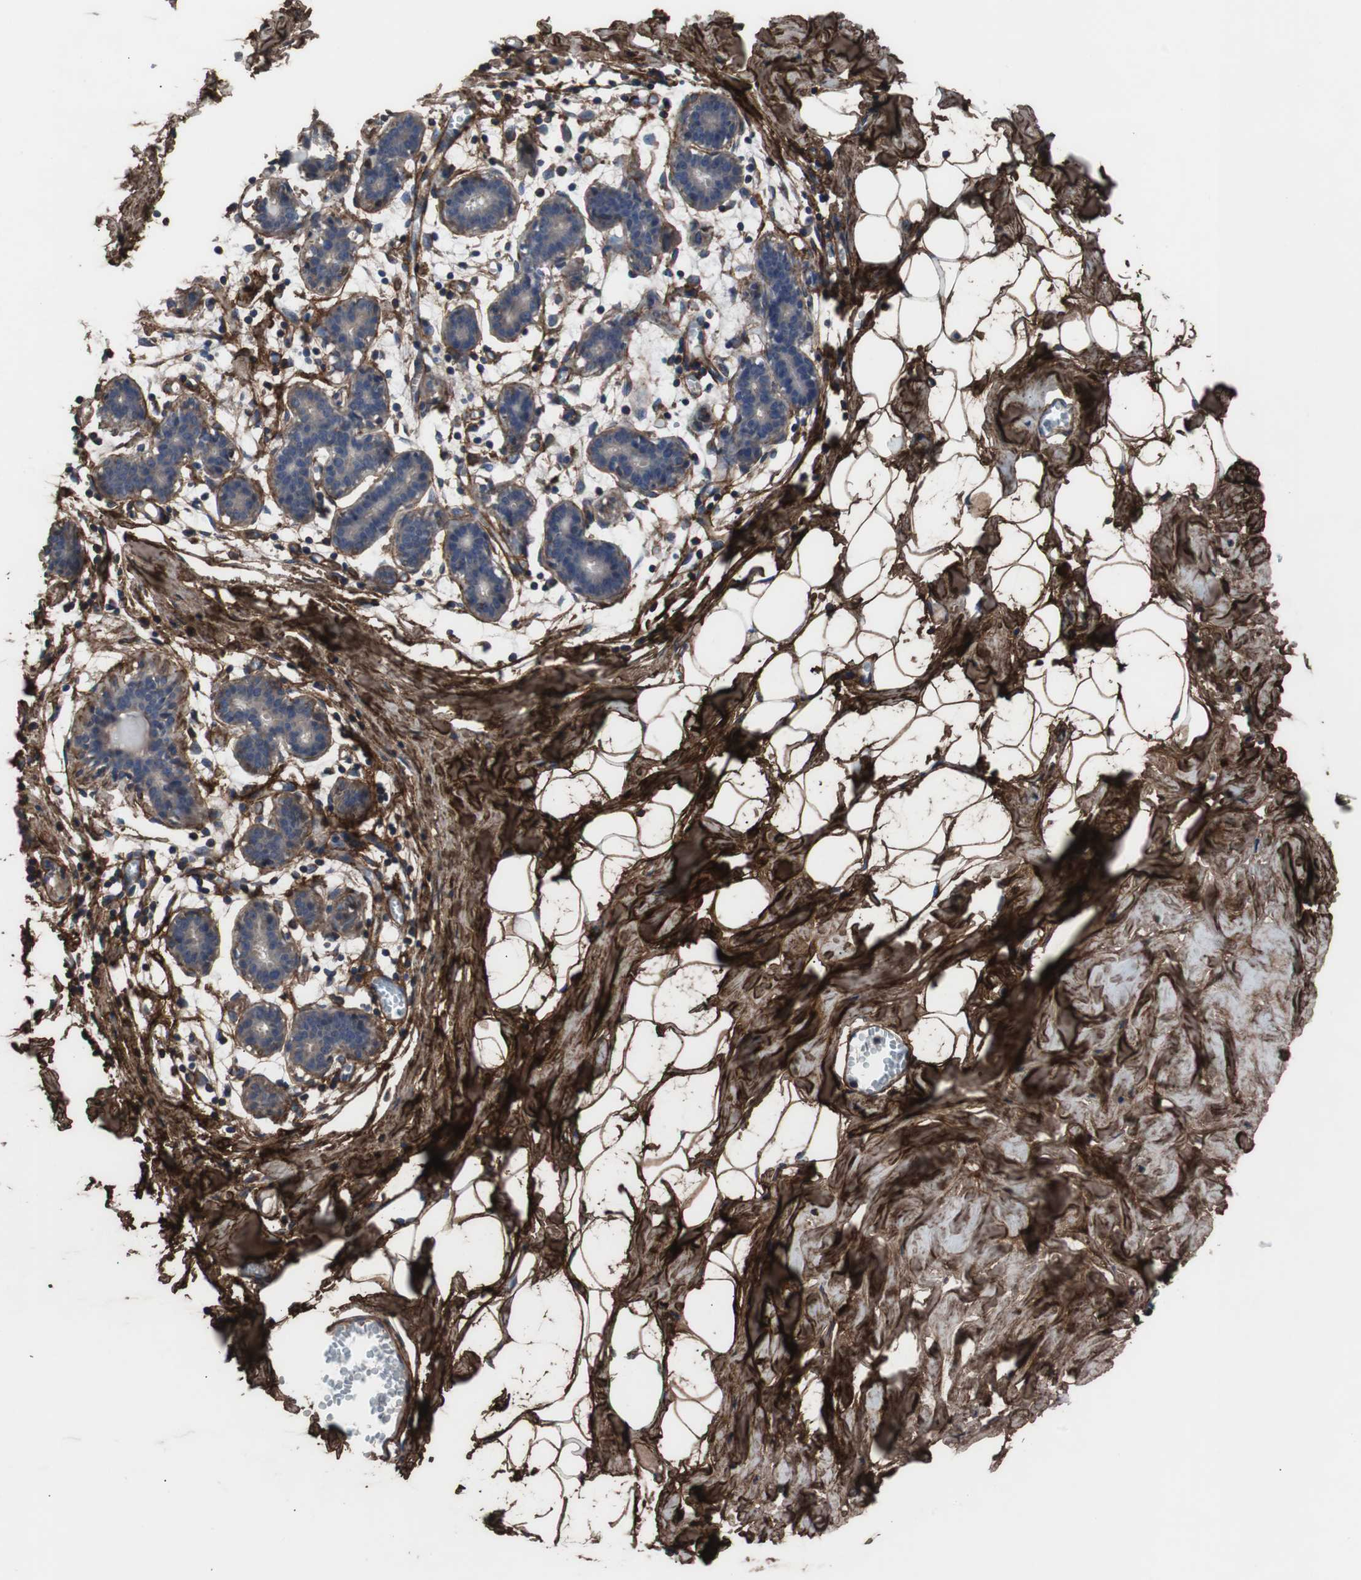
{"staining": {"intensity": "strong", "quantity": ">75%", "location": "cytoplasmic/membranous"}, "tissue": "breast", "cell_type": "Adipocytes", "image_type": "normal", "snomed": [{"axis": "morphology", "description": "Normal tissue, NOS"}, {"axis": "topography", "description": "Breast"}], "caption": "Immunohistochemistry (IHC) staining of normal breast, which exhibits high levels of strong cytoplasmic/membranous expression in about >75% of adipocytes indicating strong cytoplasmic/membranous protein staining. The staining was performed using DAB (brown) for protein detection and nuclei were counterstained in hematoxylin (blue).", "gene": "COL6A2", "patient": {"sex": "female", "age": 27}}